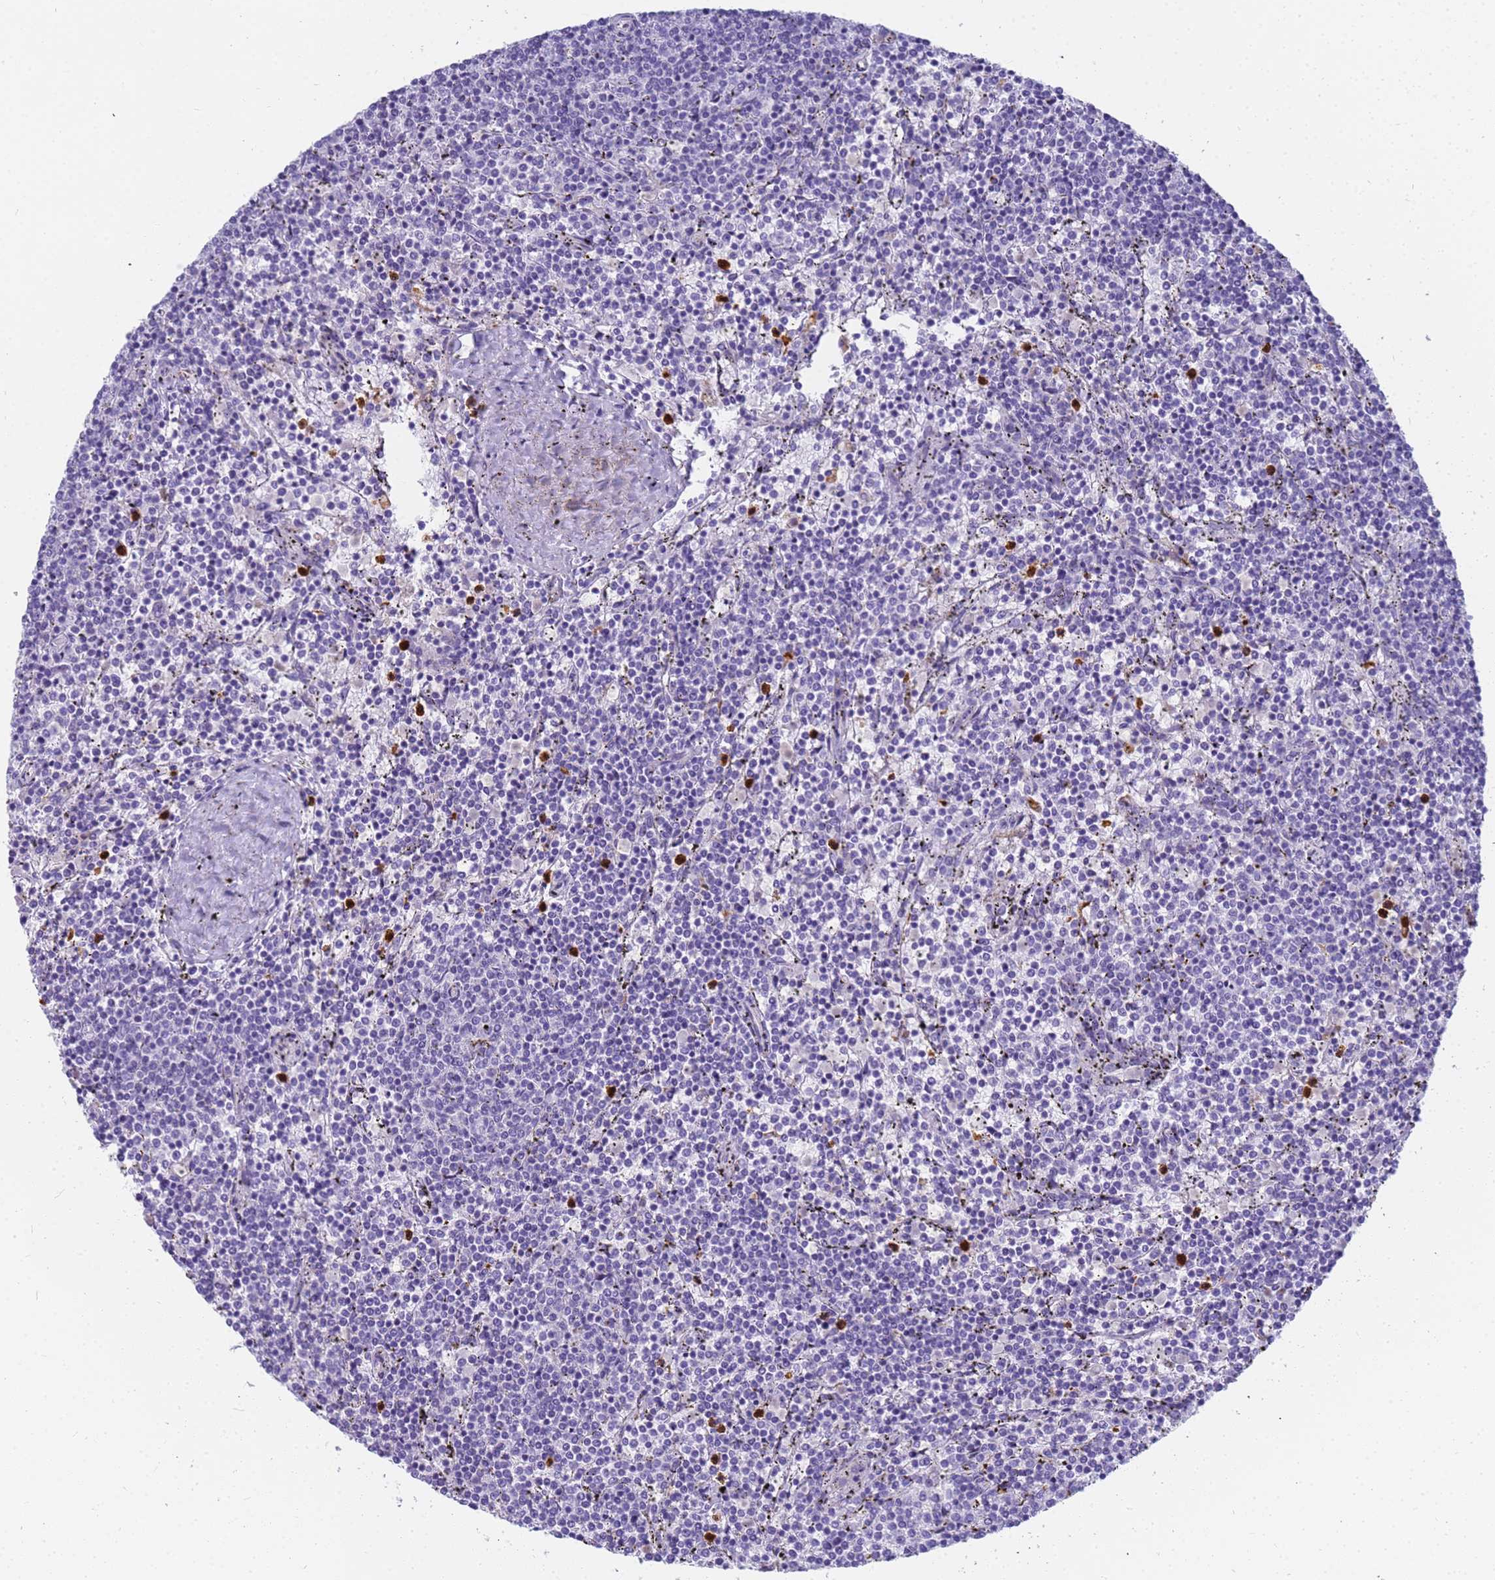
{"staining": {"intensity": "negative", "quantity": "none", "location": "none"}, "tissue": "lymphoma", "cell_type": "Tumor cells", "image_type": "cancer", "snomed": [{"axis": "morphology", "description": "Malignant lymphoma, non-Hodgkin's type, Low grade"}, {"axis": "topography", "description": "Spleen"}], "caption": "This is an immunohistochemistry (IHC) histopathology image of lymphoma. There is no positivity in tumor cells.", "gene": "RNASE2", "patient": {"sex": "female", "age": 50}}